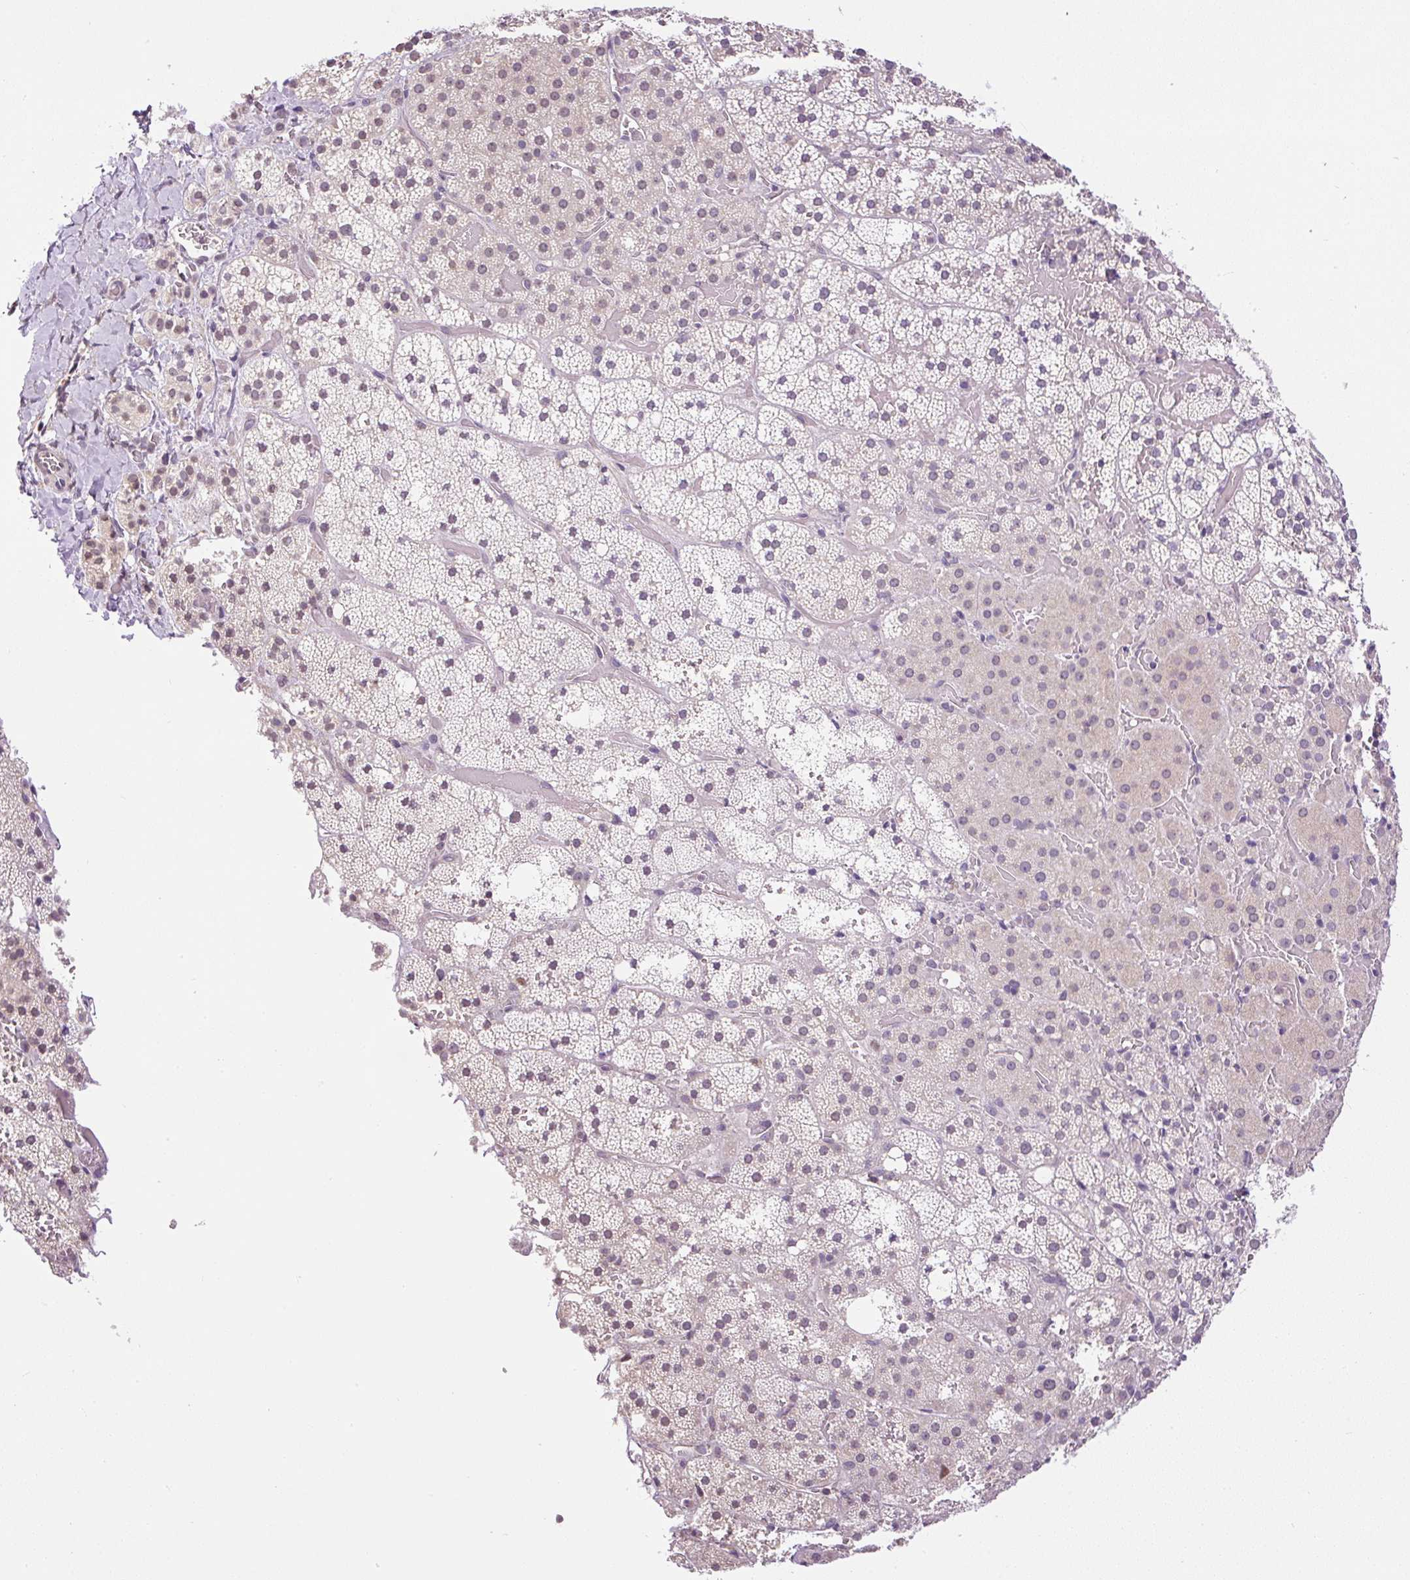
{"staining": {"intensity": "weak", "quantity": "25%-75%", "location": "nuclear"}, "tissue": "adrenal gland", "cell_type": "Glandular cells", "image_type": "normal", "snomed": [{"axis": "morphology", "description": "Normal tissue, NOS"}, {"axis": "topography", "description": "Adrenal gland"}], "caption": "An image showing weak nuclear expression in approximately 25%-75% of glandular cells in normal adrenal gland, as visualized by brown immunohistochemical staining.", "gene": "RACGAP1", "patient": {"sex": "male", "age": 53}}